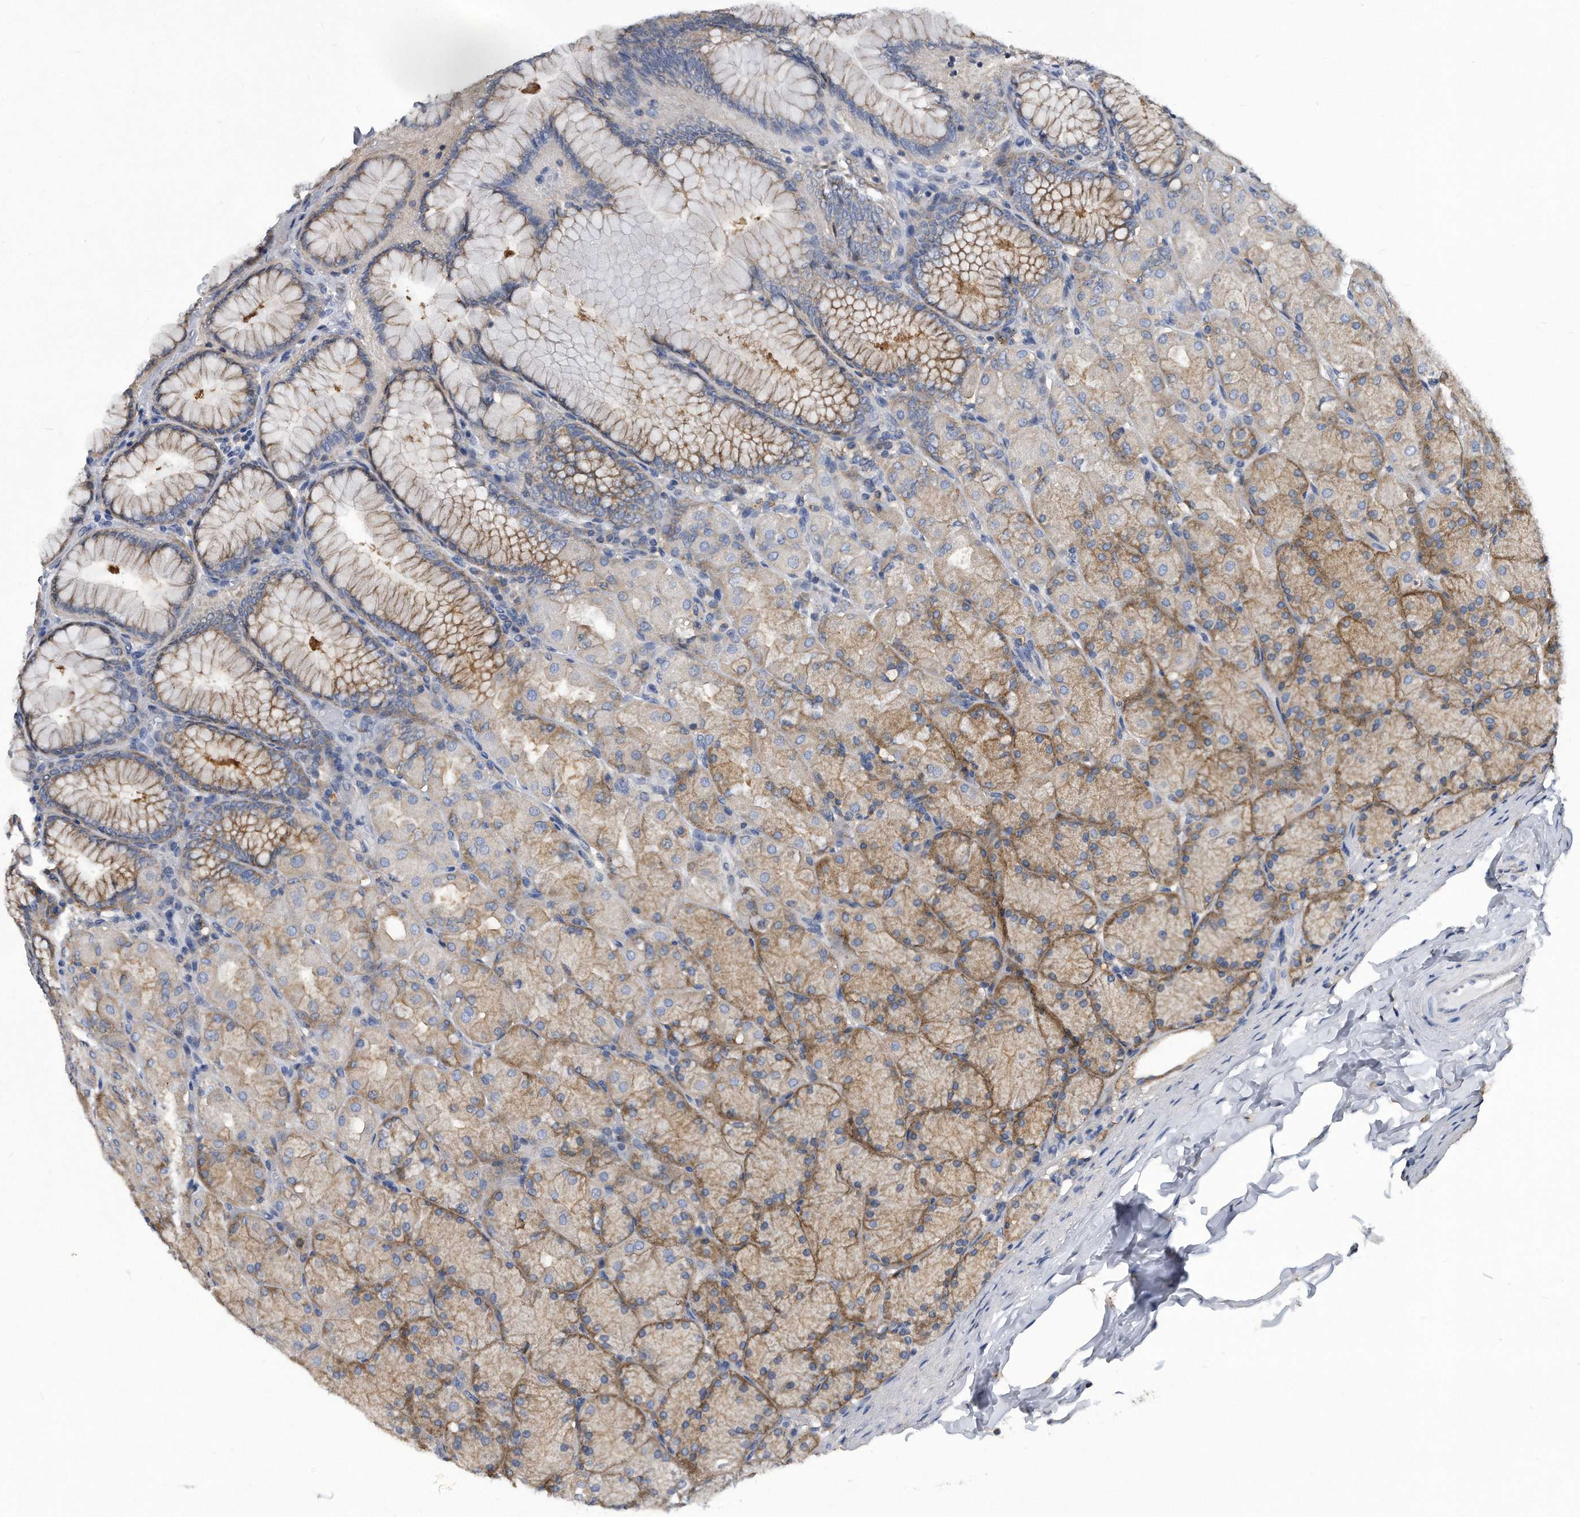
{"staining": {"intensity": "moderate", "quantity": ">75%", "location": "cytoplasmic/membranous"}, "tissue": "stomach", "cell_type": "Glandular cells", "image_type": "normal", "snomed": [{"axis": "morphology", "description": "Normal tissue, NOS"}, {"axis": "topography", "description": "Stomach, upper"}], "caption": "Brown immunohistochemical staining in unremarkable human stomach exhibits moderate cytoplasmic/membranous staining in about >75% of glandular cells.", "gene": "ATG5", "patient": {"sex": "female", "age": 56}}